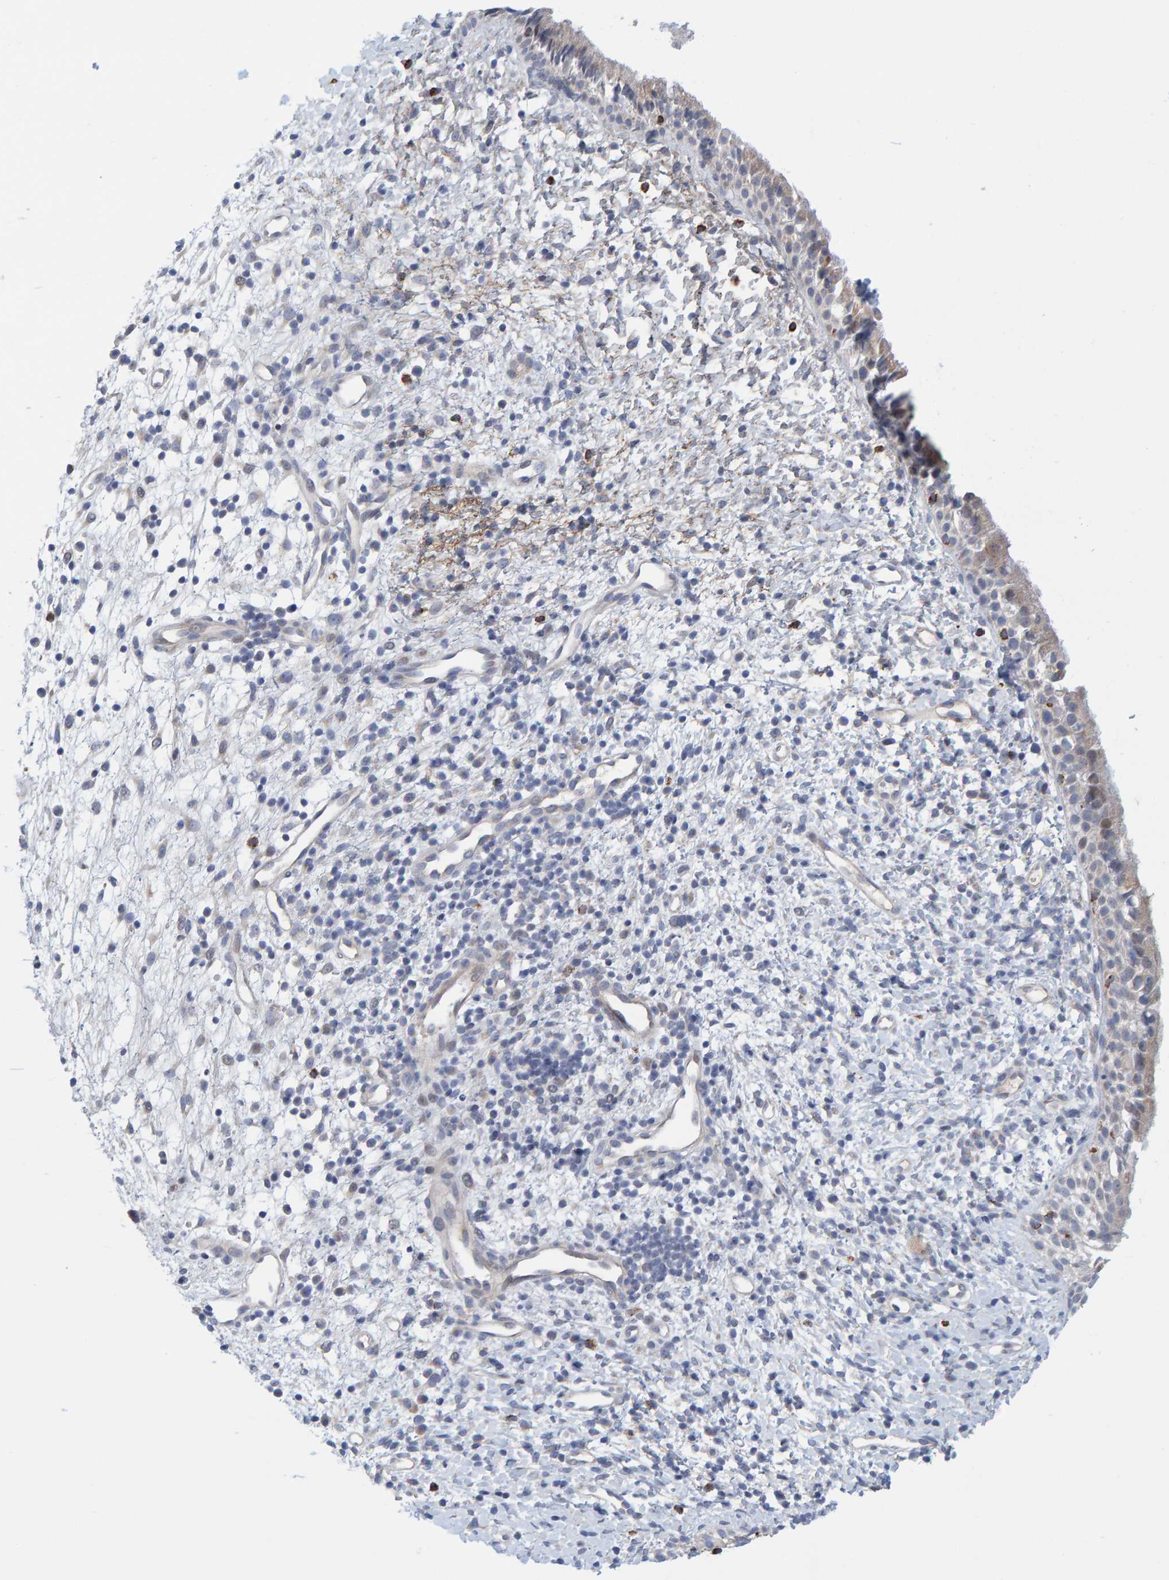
{"staining": {"intensity": "weak", "quantity": "<25%", "location": "cytoplasmic/membranous"}, "tissue": "nasopharynx", "cell_type": "Respiratory epithelial cells", "image_type": "normal", "snomed": [{"axis": "morphology", "description": "Normal tissue, NOS"}, {"axis": "topography", "description": "Nasopharynx"}], "caption": "A photomicrograph of human nasopharynx is negative for staining in respiratory epithelial cells. (DAB IHC, high magnification).", "gene": "ZC3H3", "patient": {"sex": "male", "age": 22}}